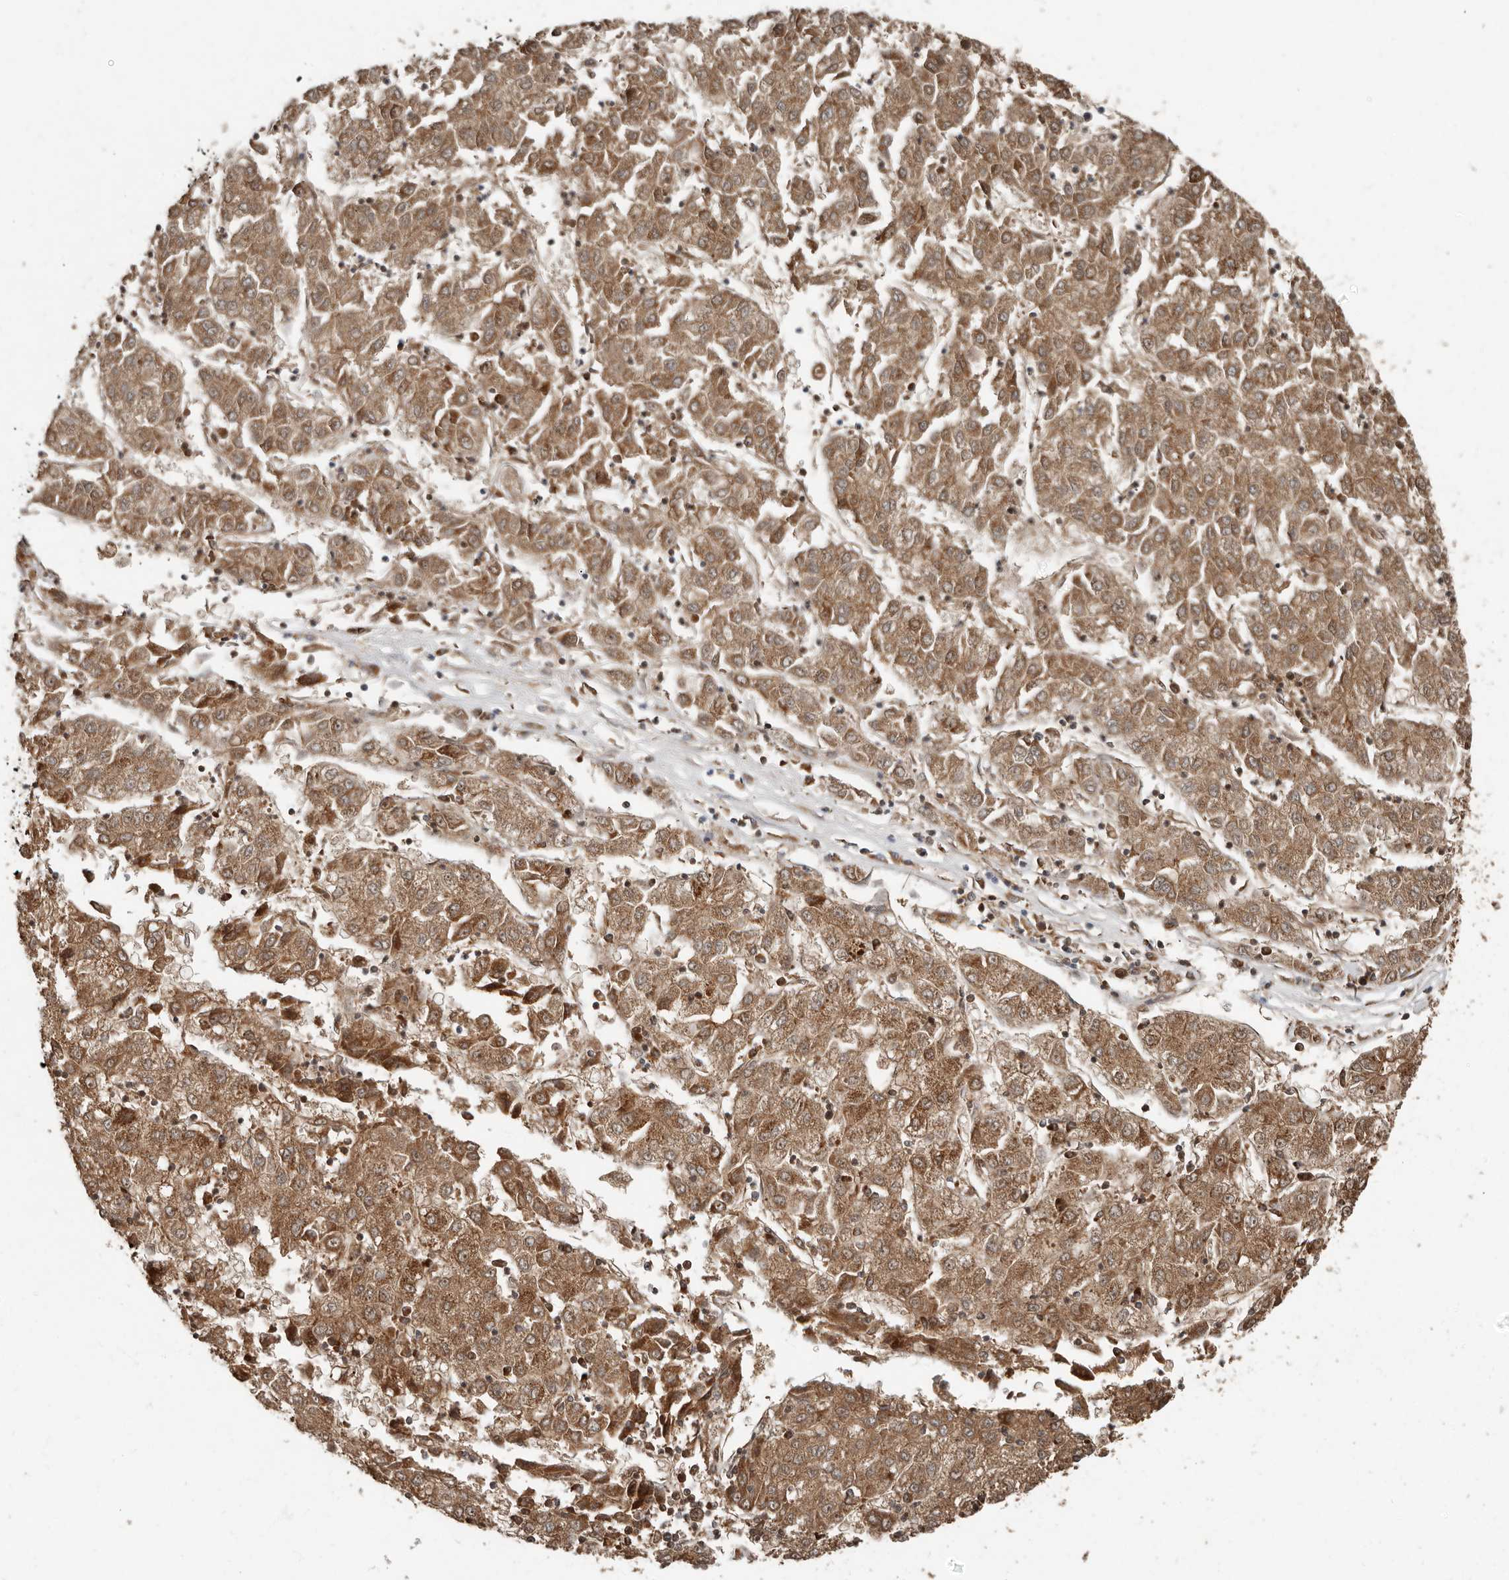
{"staining": {"intensity": "moderate", "quantity": ">75%", "location": "cytoplasmic/membranous"}, "tissue": "liver cancer", "cell_type": "Tumor cells", "image_type": "cancer", "snomed": [{"axis": "morphology", "description": "Carcinoma, Hepatocellular, NOS"}, {"axis": "topography", "description": "Liver"}], "caption": "Immunohistochemical staining of human hepatocellular carcinoma (liver) reveals medium levels of moderate cytoplasmic/membranous staining in about >75% of tumor cells.", "gene": "KIF26B", "patient": {"sex": "male", "age": 72}}